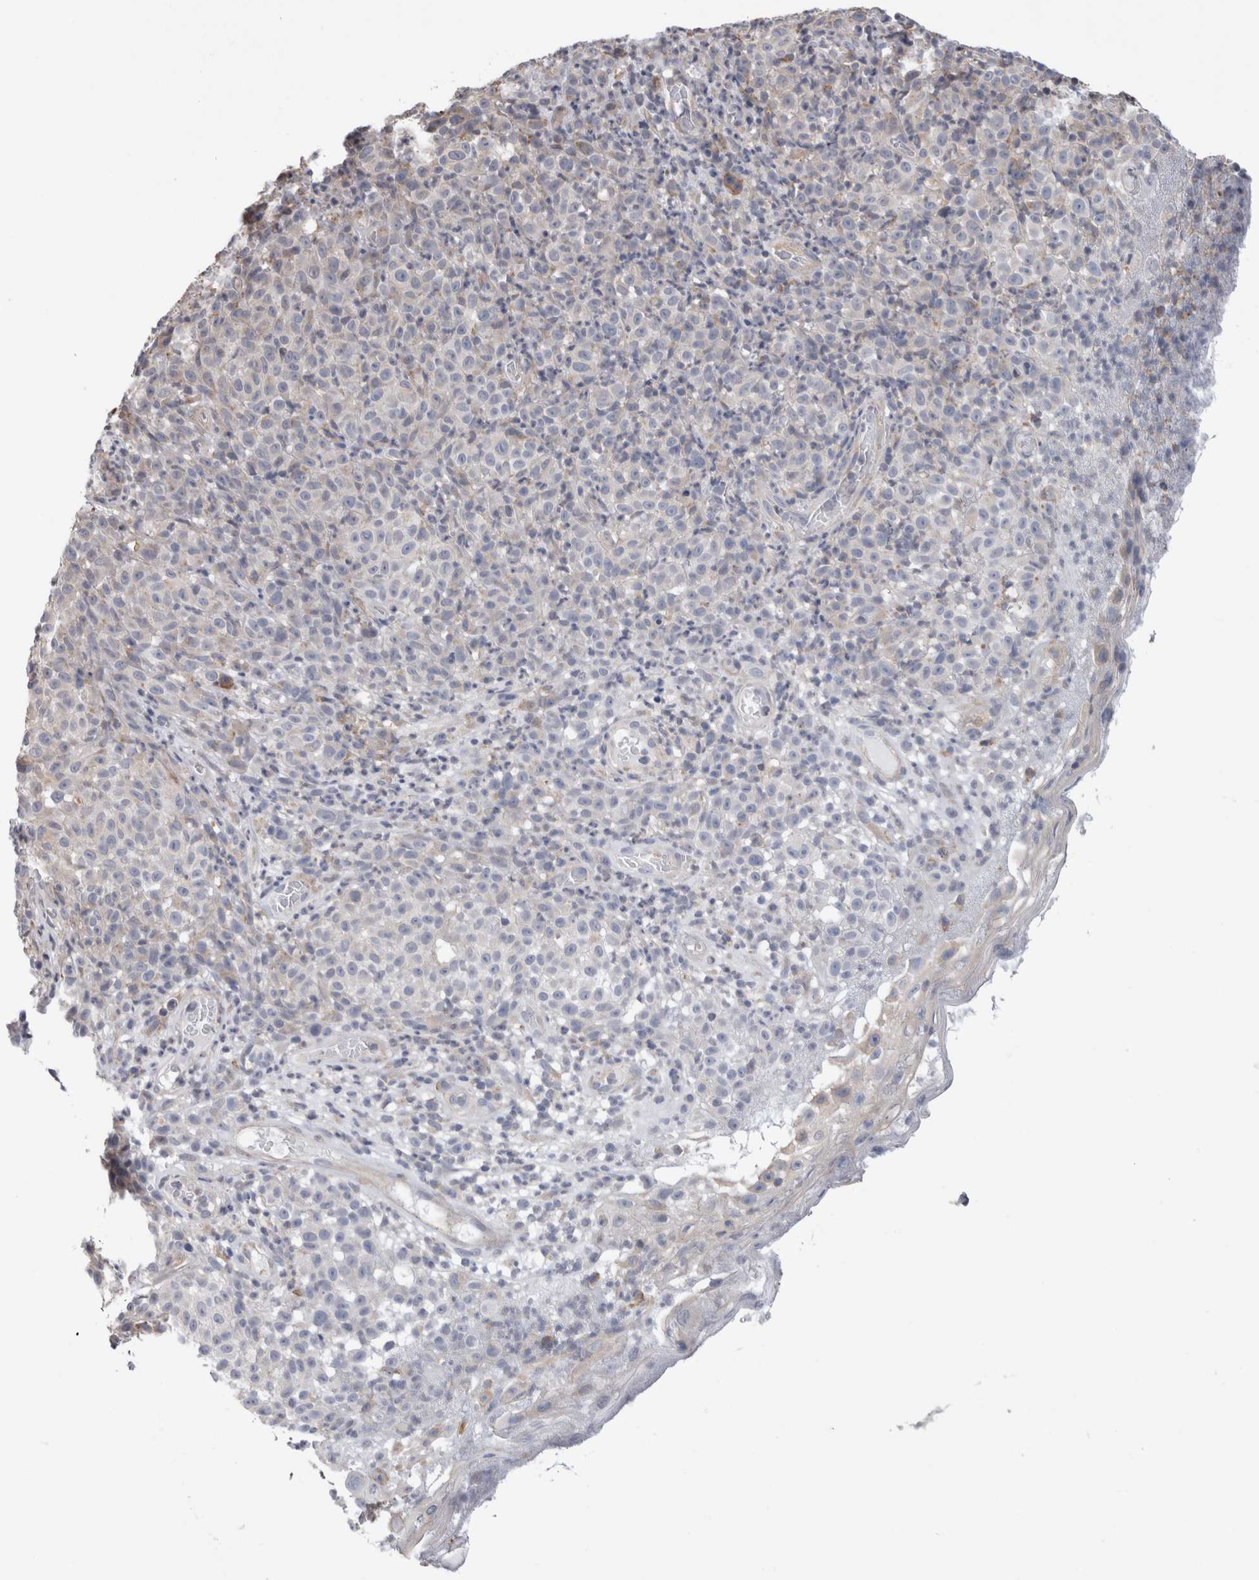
{"staining": {"intensity": "negative", "quantity": "none", "location": "none"}, "tissue": "melanoma", "cell_type": "Tumor cells", "image_type": "cancer", "snomed": [{"axis": "morphology", "description": "Malignant melanoma, NOS"}, {"axis": "topography", "description": "Skin"}], "caption": "Melanoma stained for a protein using immunohistochemistry (IHC) reveals no positivity tumor cells.", "gene": "SMAP2", "patient": {"sex": "female", "age": 82}}